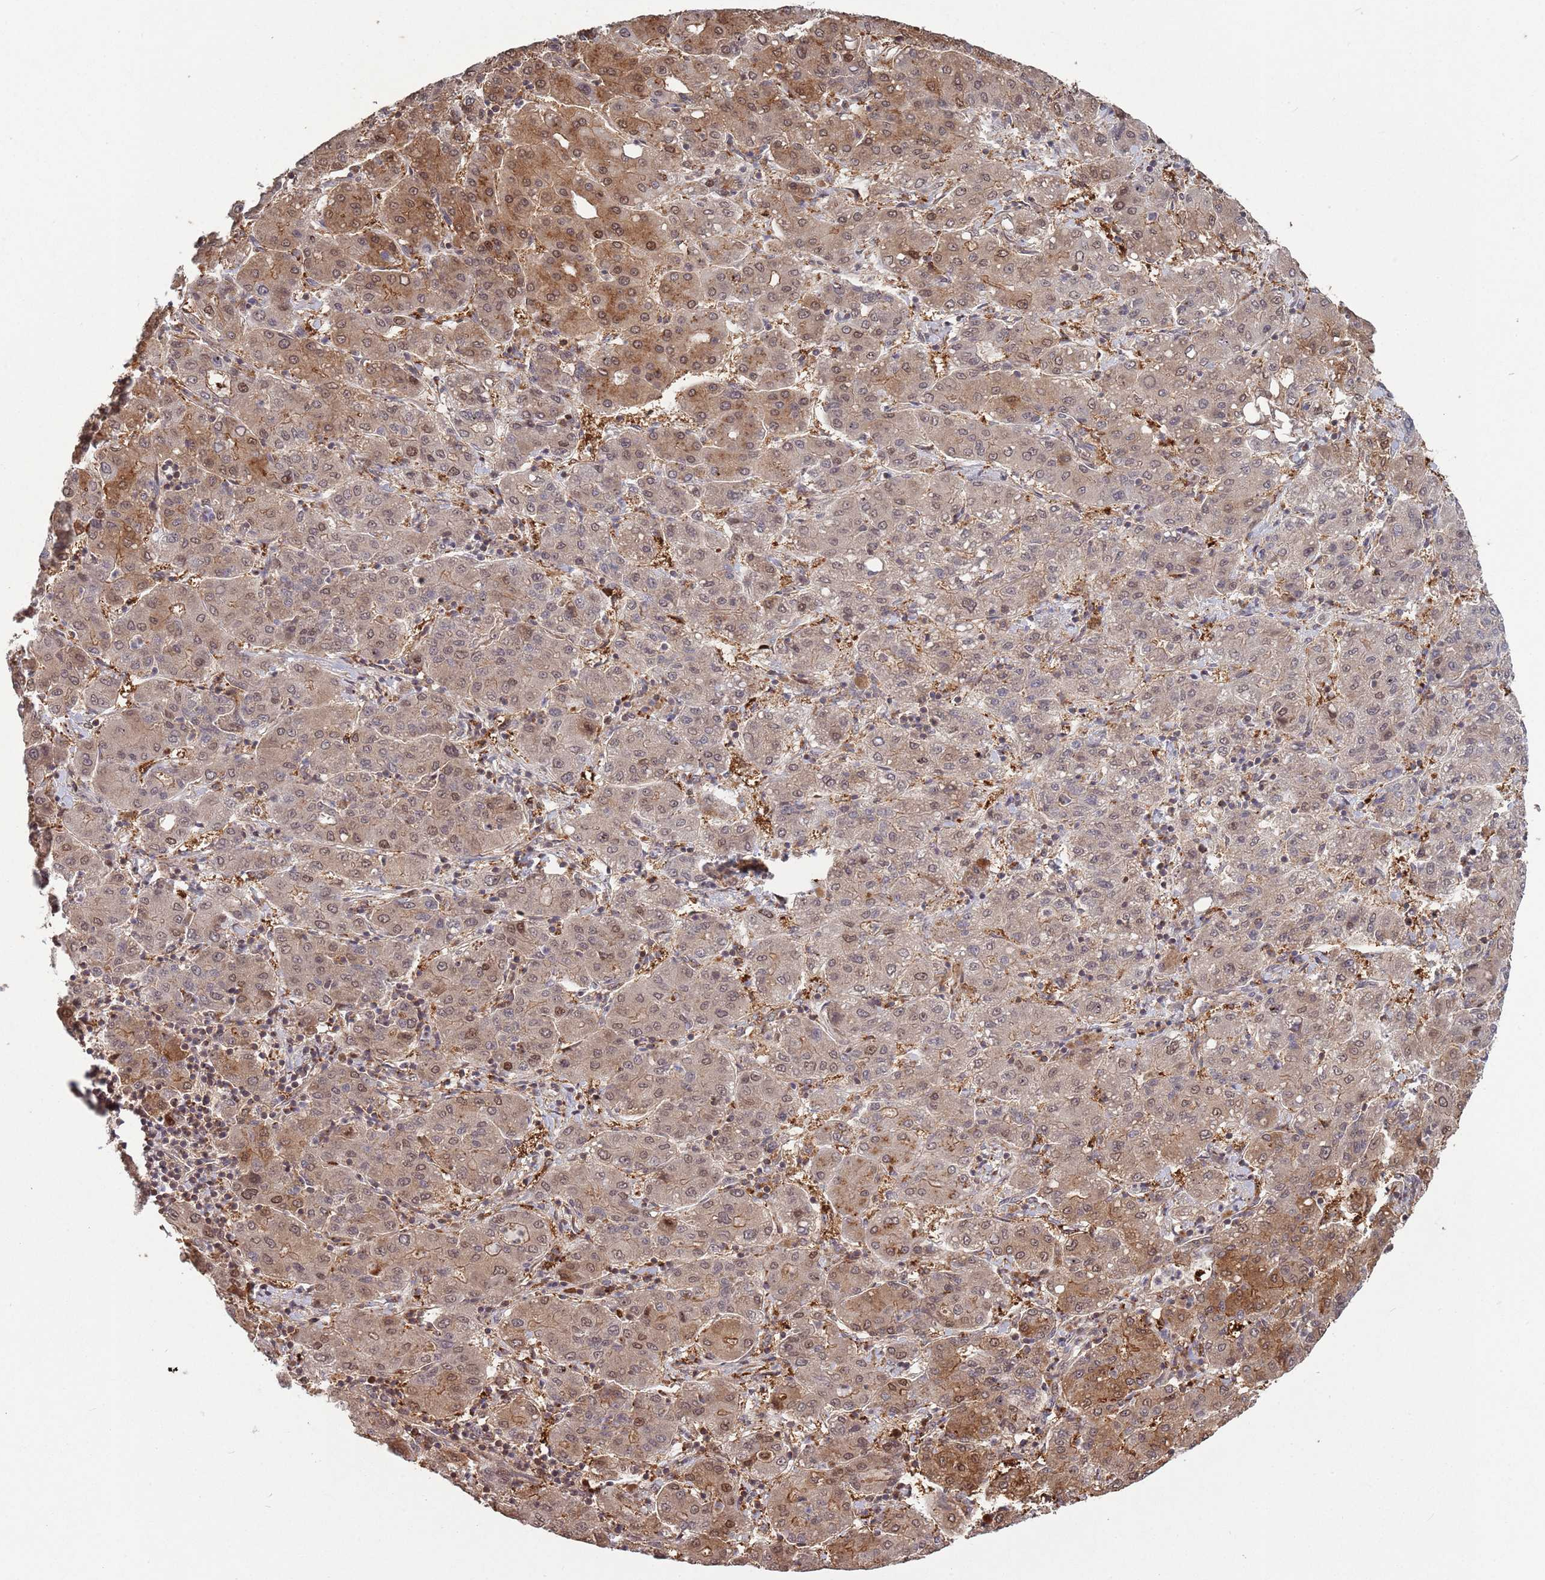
{"staining": {"intensity": "moderate", "quantity": "25%-75%", "location": "cytoplasmic/membranous,nuclear"}, "tissue": "liver cancer", "cell_type": "Tumor cells", "image_type": "cancer", "snomed": [{"axis": "morphology", "description": "Carcinoma, Hepatocellular, NOS"}, {"axis": "topography", "description": "Liver"}], "caption": "Immunohistochemical staining of hepatocellular carcinoma (liver) exhibits moderate cytoplasmic/membranous and nuclear protein expression in approximately 25%-75% of tumor cells. (DAB (3,3'-diaminobenzidine) IHC, brown staining for protein, blue staining for nuclei).", "gene": "SALL1", "patient": {"sex": "male", "age": 65}}